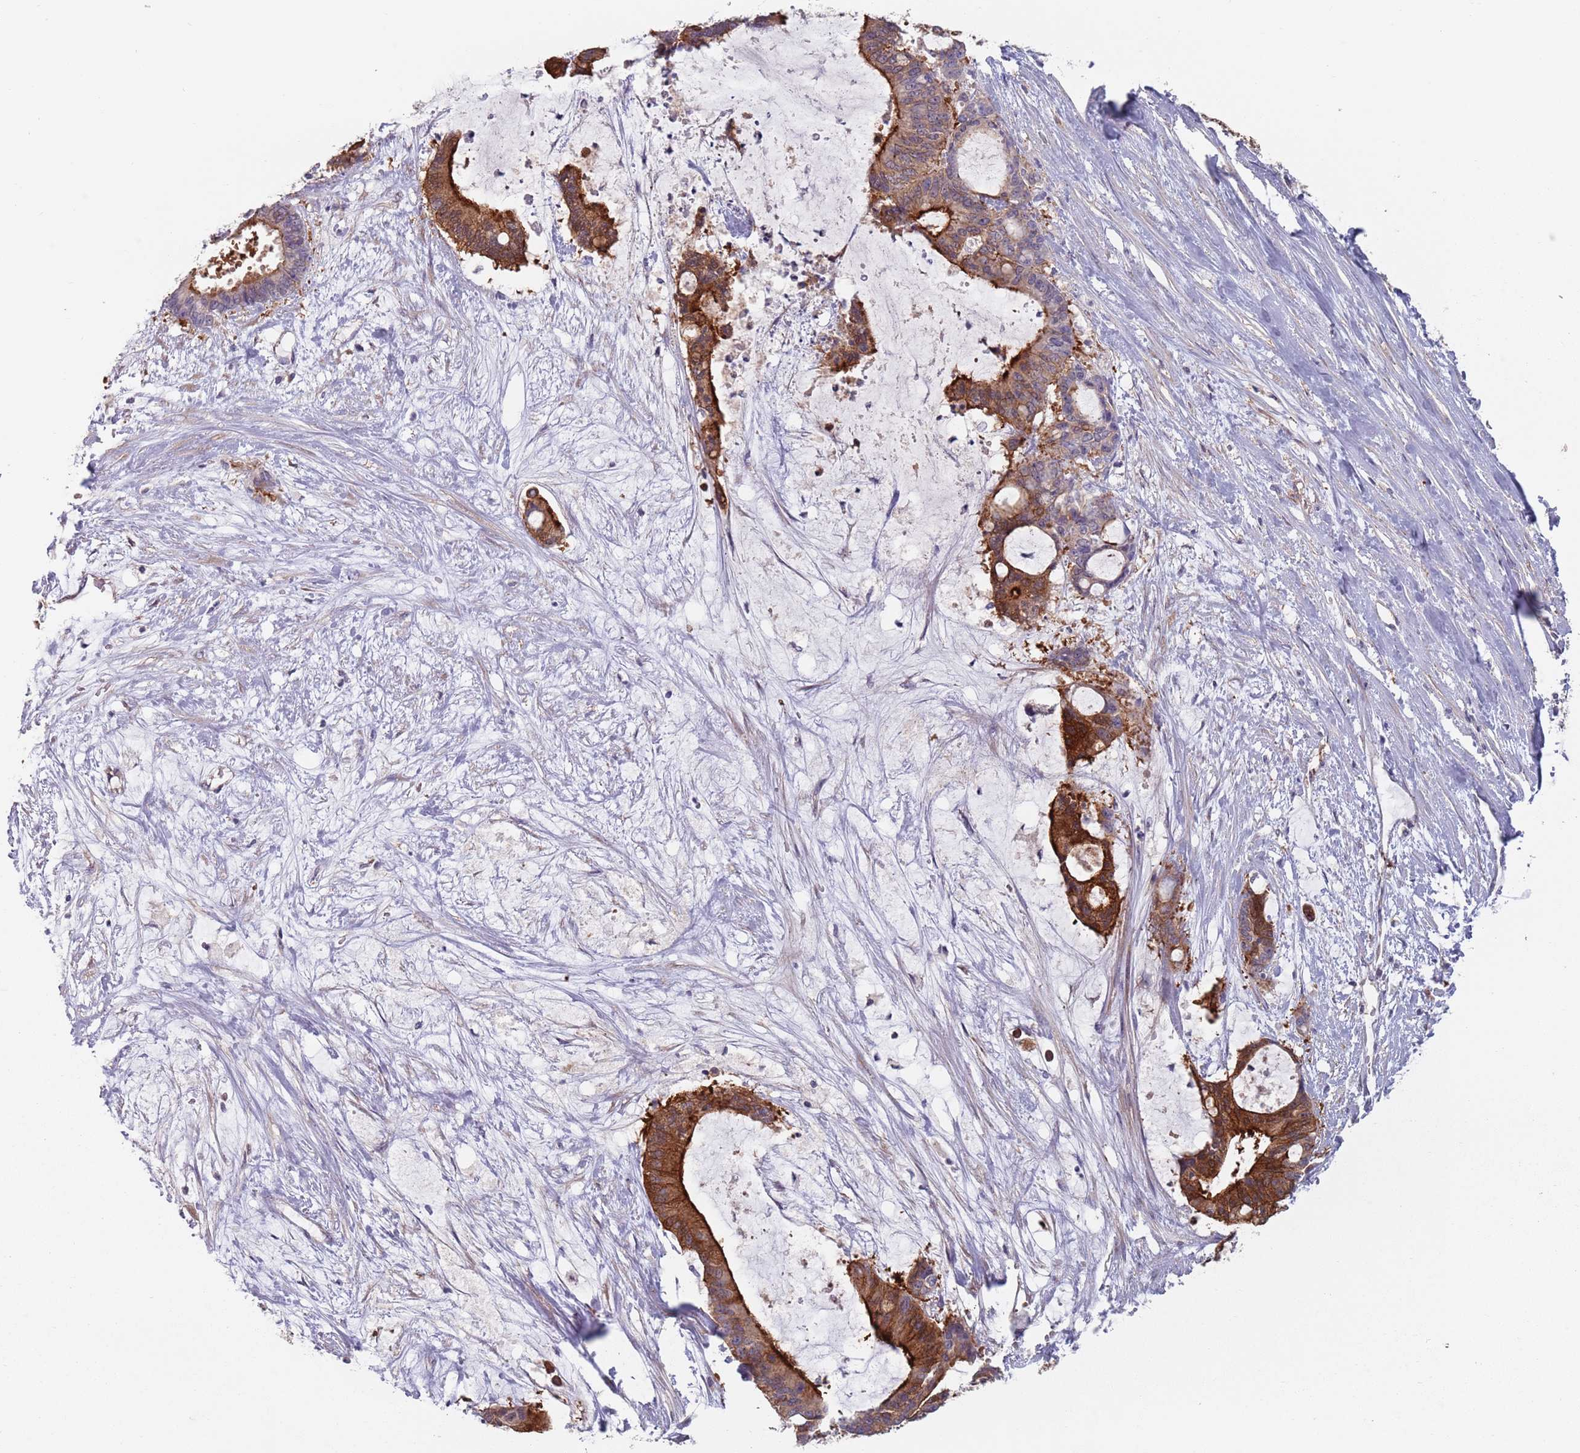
{"staining": {"intensity": "strong", "quantity": ">75%", "location": "cytoplasmic/membranous"}, "tissue": "liver cancer", "cell_type": "Tumor cells", "image_type": "cancer", "snomed": [{"axis": "morphology", "description": "Normal tissue, NOS"}, {"axis": "morphology", "description": "Cholangiocarcinoma"}, {"axis": "topography", "description": "Liver"}, {"axis": "topography", "description": "Peripheral nerve tissue"}], "caption": "Immunohistochemistry of liver cancer reveals high levels of strong cytoplasmic/membranous staining in approximately >75% of tumor cells. The staining was performed using DAB to visualize the protein expression in brown, while the nuclei were stained in blue with hematoxylin (Magnification: 20x).", "gene": "APPL2", "patient": {"sex": "female", "age": 73}}